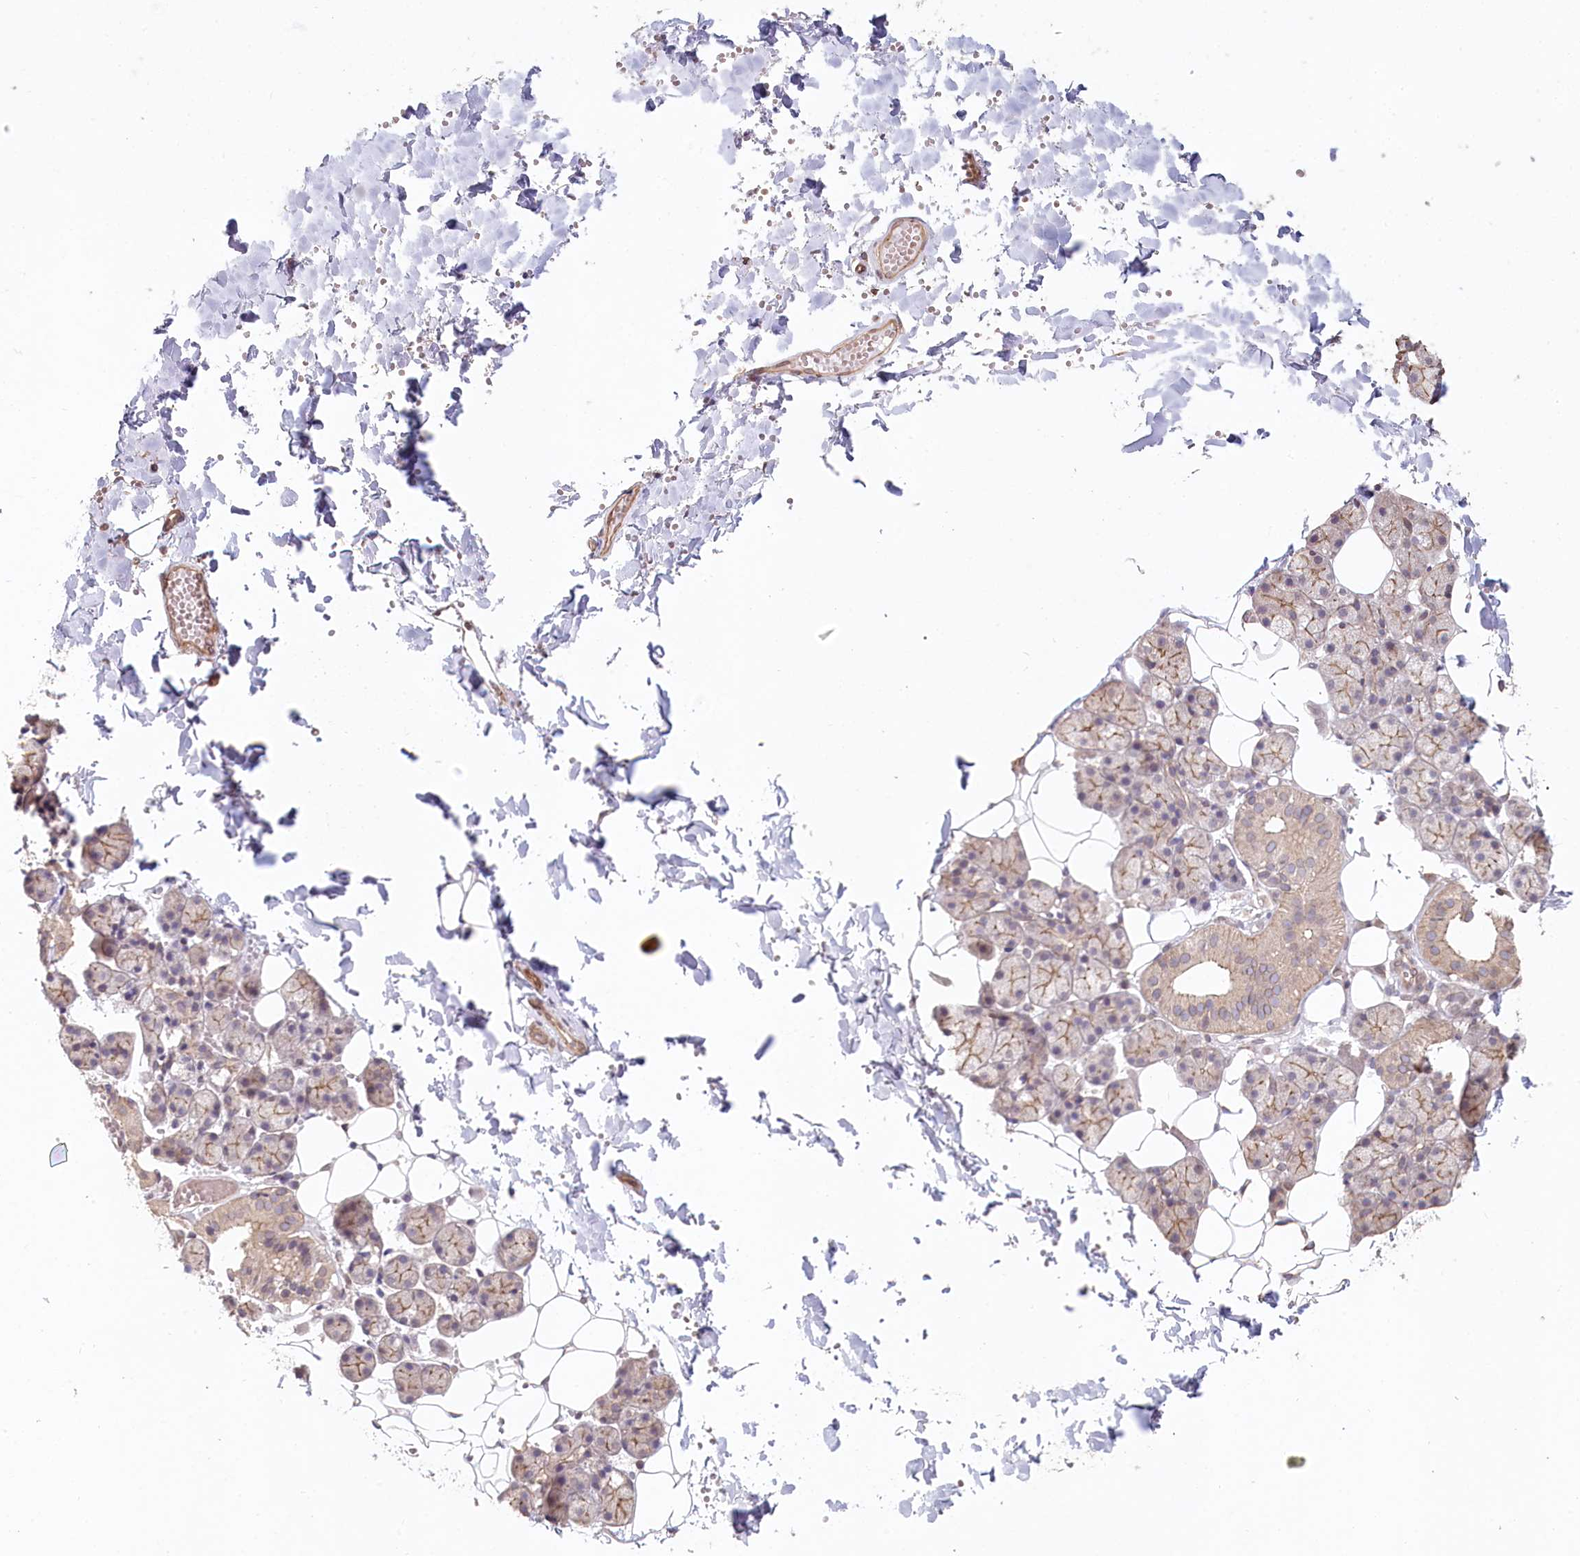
{"staining": {"intensity": "weak", "quantity": "25%-75%", "location": "cytoplasmic/membranous"}, "tissue": "salivary gland", "cell_type": "Glandular cells", "image_type": "normal", "snomed": [{"axis": "morphology", "description": "Normal tissue, NOS"}, {"axis": "topography", "description": "Salivary gland"}], "caption": "This is a photomicrograph of IHC staining of normal salivary gland, which shows weak positivity in the cytoplasmic/membranous of glandular cells.", "gene": "TCHP", "patient": {"sex": "female", "age": 33}}